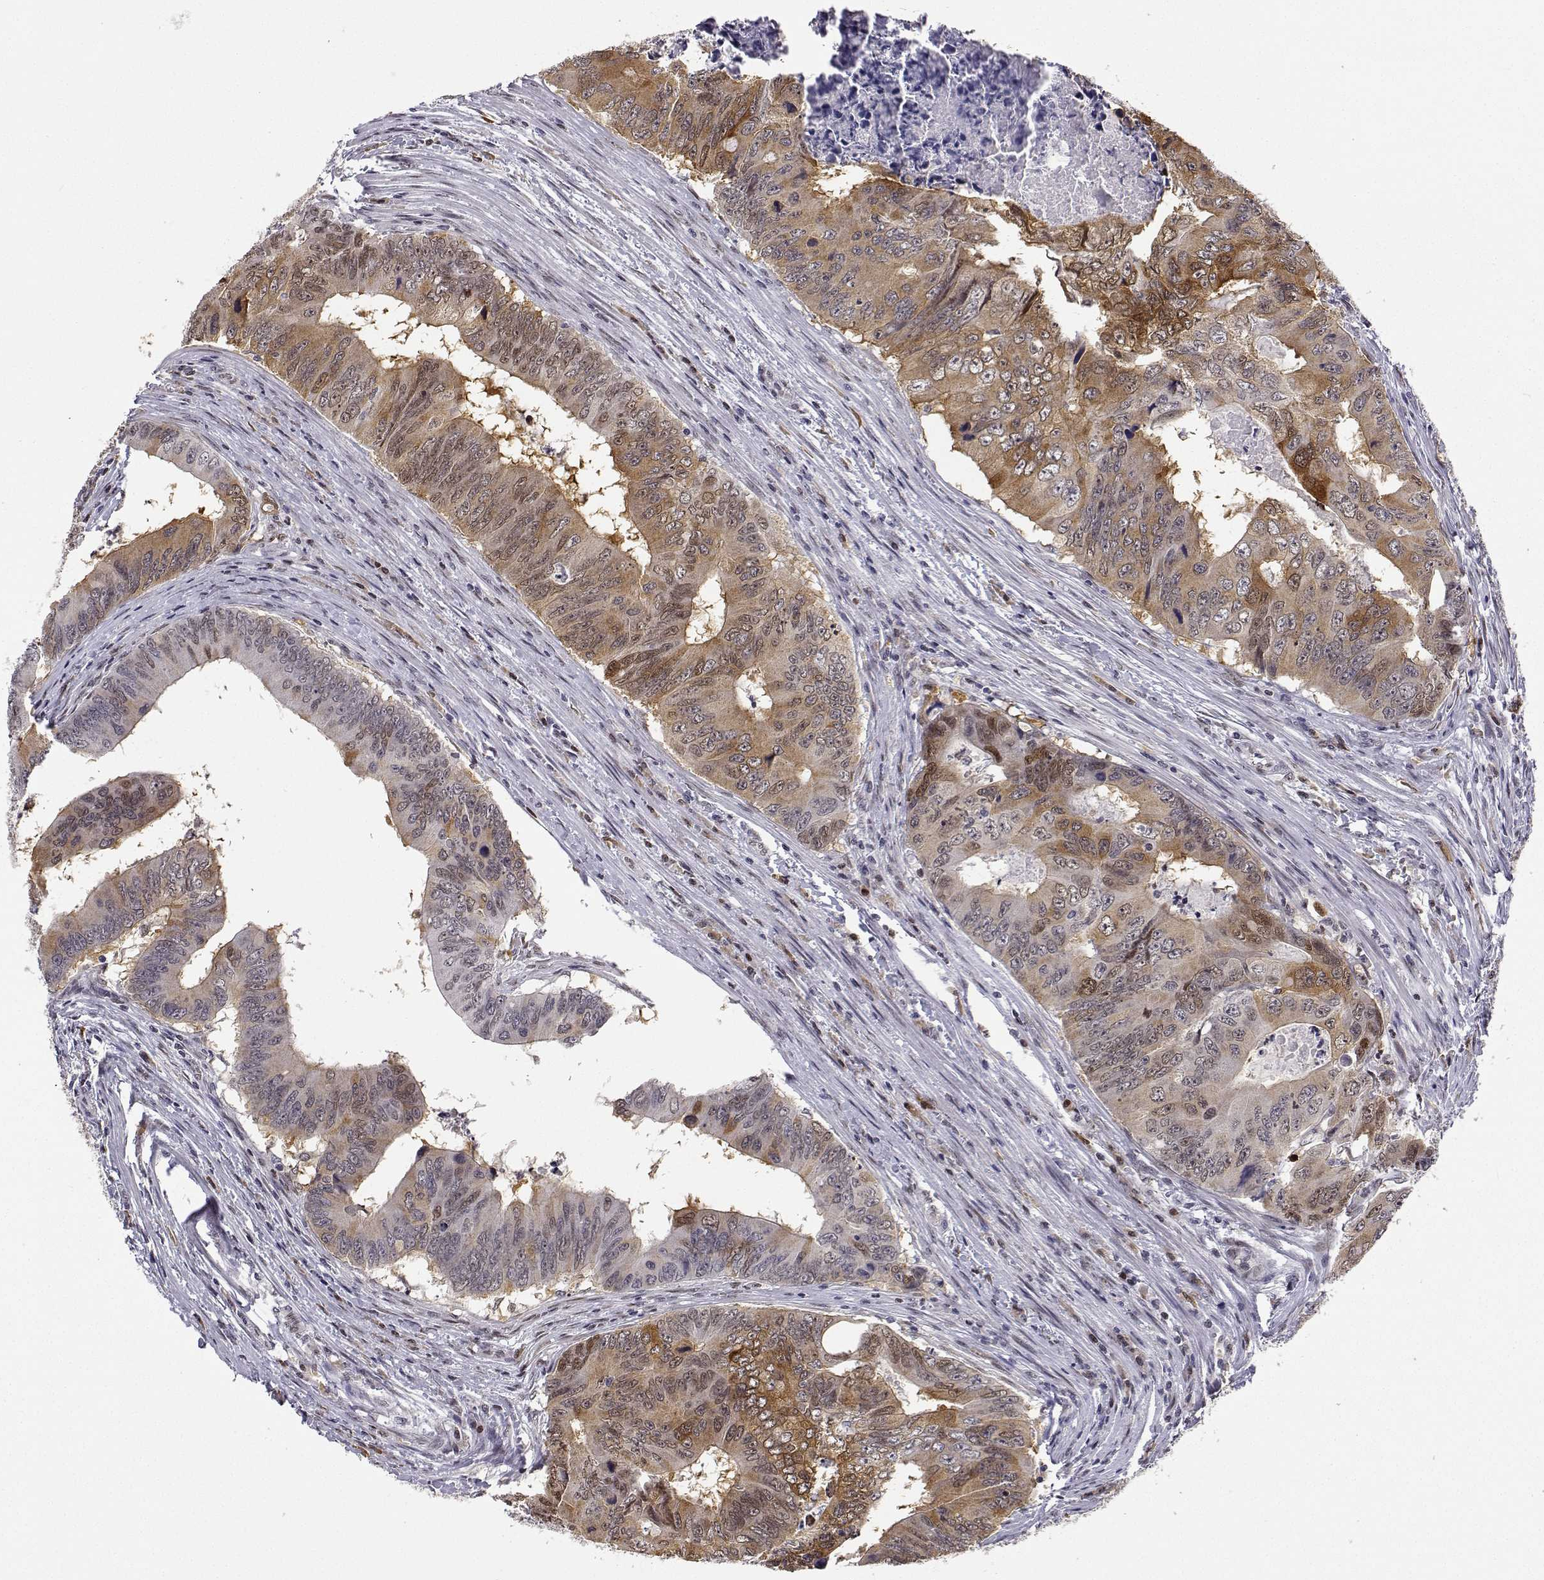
{"staining": {"intensity": "weak", "quantity": "25%-75%", "location": "cytoplasmic/membranous,nuclear"}, "tissue": "colorectal cancer", "cell_type": "Tumor cells", "image_type": "cancer", "snomed": [{"axis": "morphology", "description": "Adenocarcinoma, NOS"}, {"axis": "topography", "description": "Colon"}], "caption": "A histopathology image showing weak cytoplasmic/membranous and nuclear staining in about 25%-75% of tumor cells in colorectal adenocarcinoma, as visualized by brown immunohistochemical staining.", "gene": "PHGDH", "patient": {"sex": "male", "age": 53}}